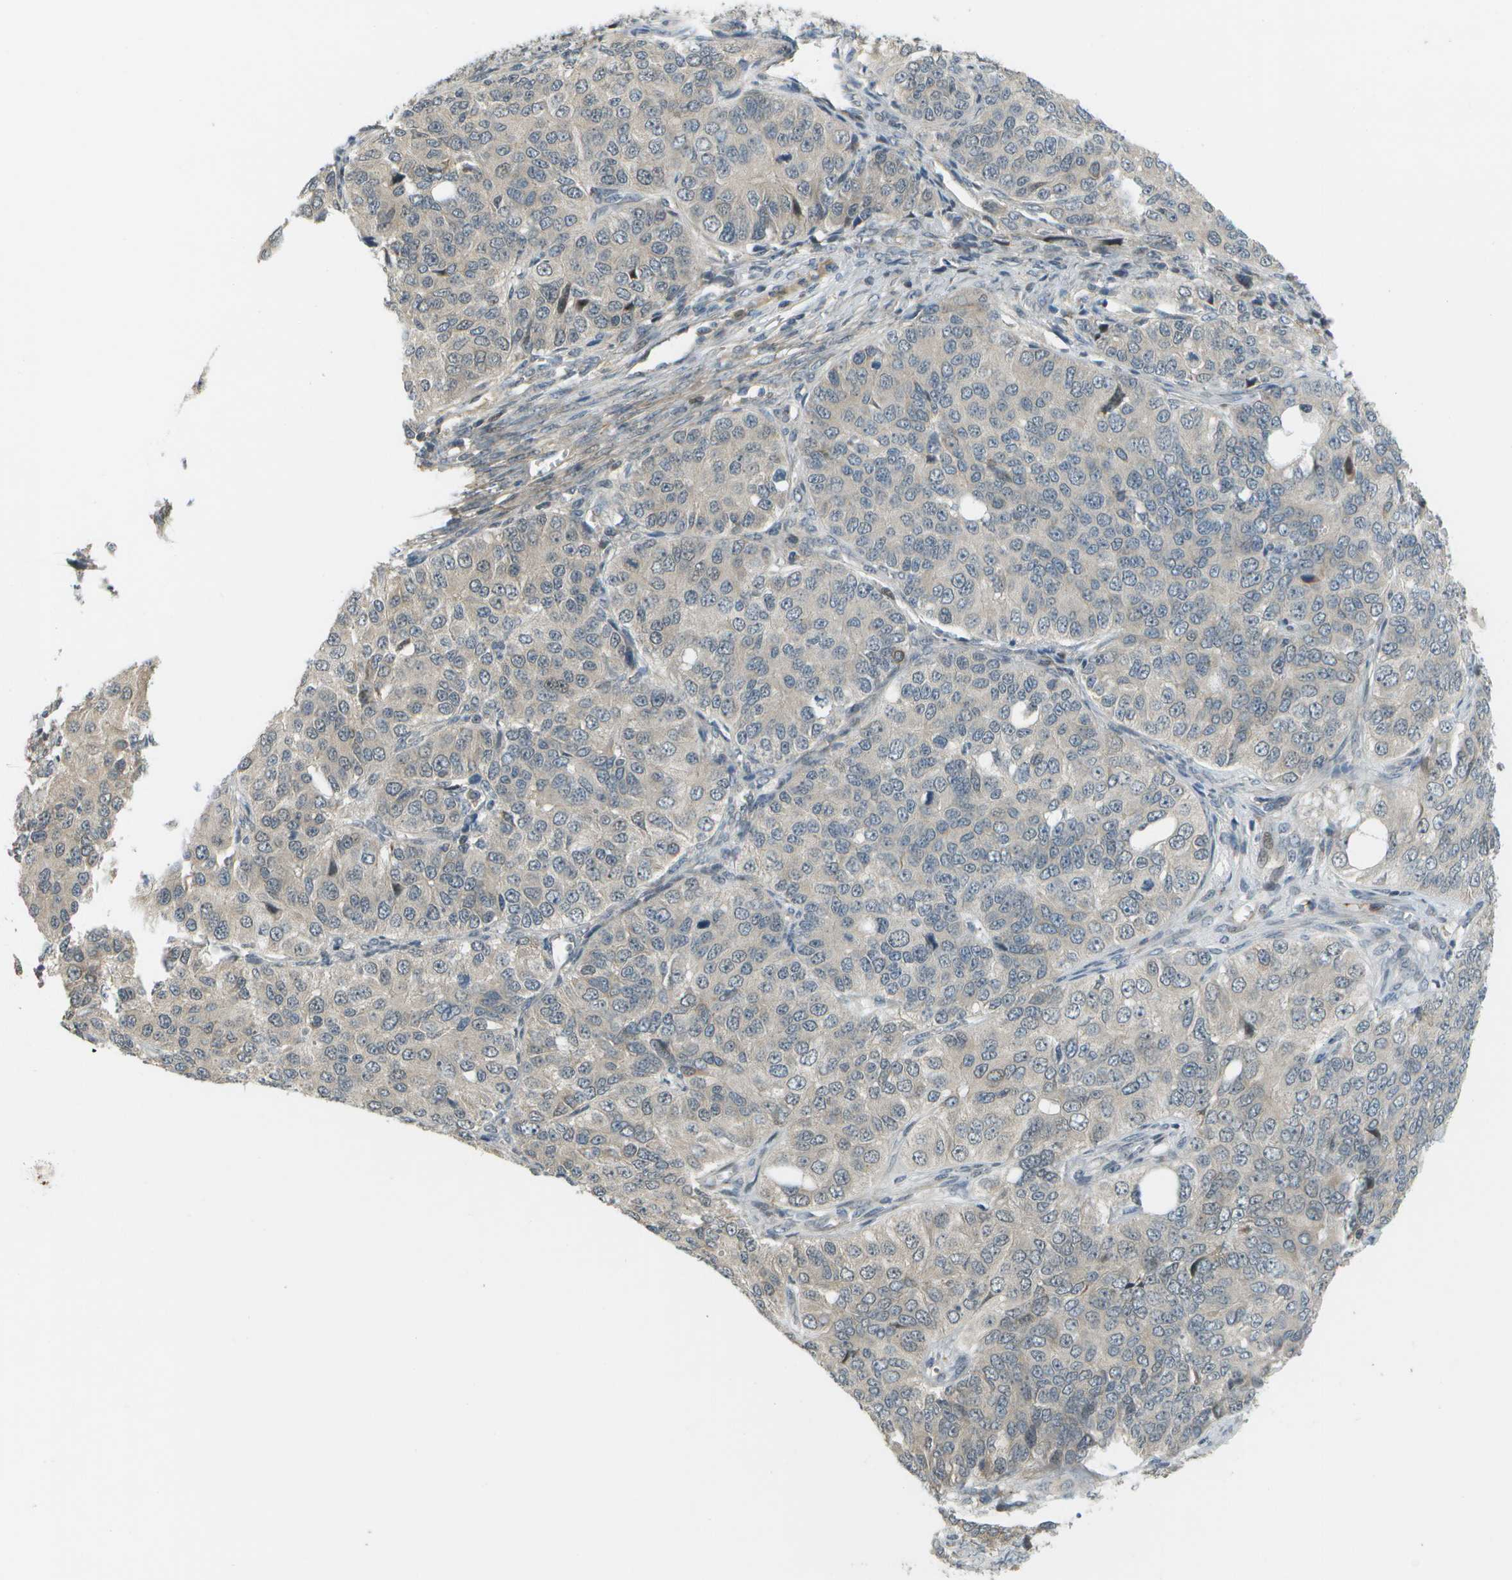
{"staining": {"intensity": "negative", "quantity": "none", "location": "none"}, "tissue": "ovarian cancer", "cell_type": "Tumor cells", "image_type": "cancer", "snomed": [{"axis": "morphology", "description": "Carcinoma, endometroid"}, {"axis": "topography", "description": "Ovary"}], "caption": "Tumor cells show no significant protein staining in ovarian cancer (endometroid carcinoma).", "gene": "WNK2", "patient": {"sex": "female", "age": 51}}